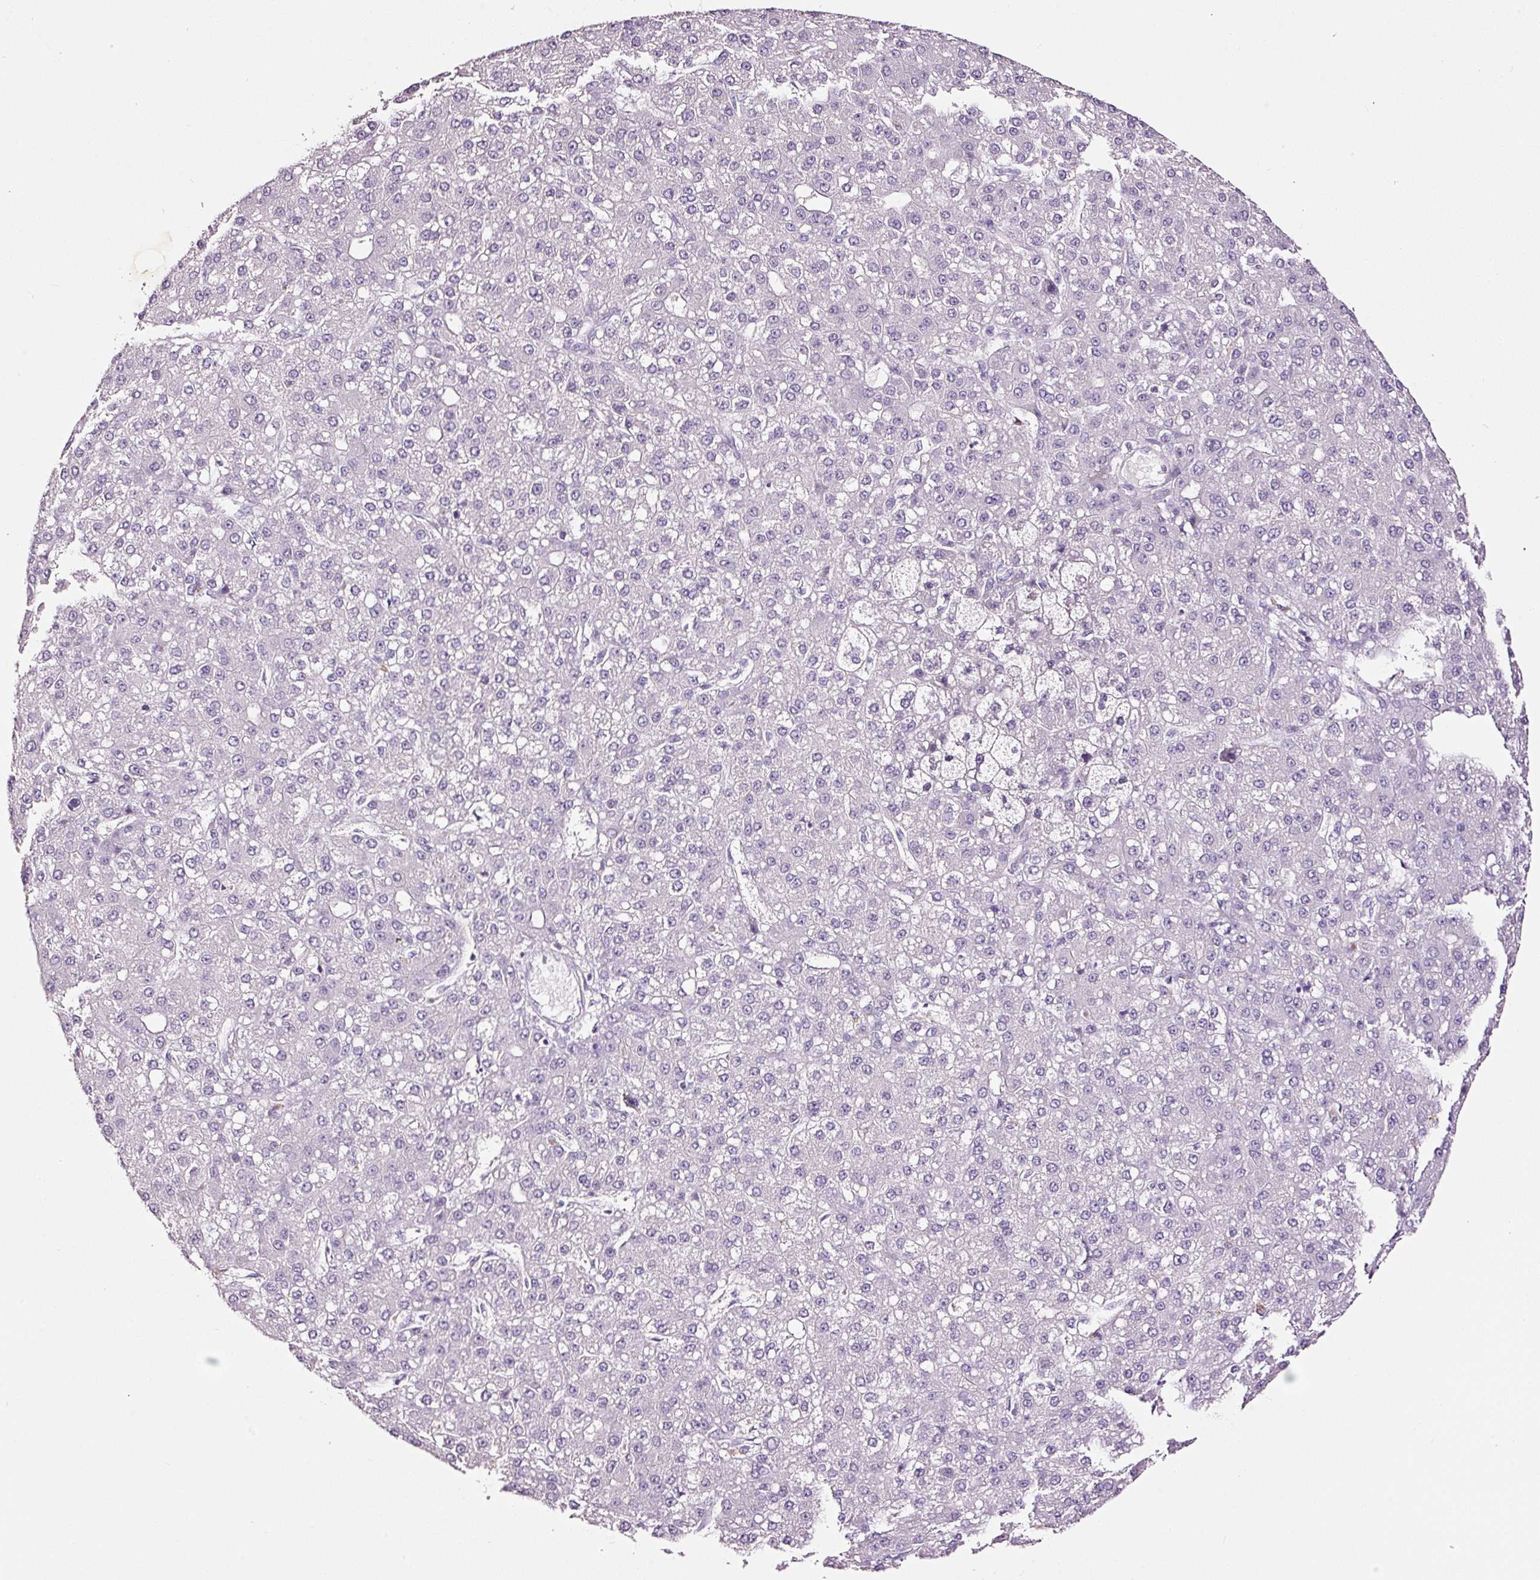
{"staining": {"intensity": "negative", "quantity": "none", "location": "none"}, "tissue": "liver cancer", "cell_type": "Tumor cells", "image_type": "cancer", "snomed": [{"axis": "morphology", "description": "Carcinoma, Hepatocellular, NOS"}, {"axis": "topography", "description": "Liver"}], "caption": "Histopathology image shows no significant protein positivity in tumor cells of liver cancer.", "gene": "LAMP3", "patient": {"sex": "male", "age": 67}}